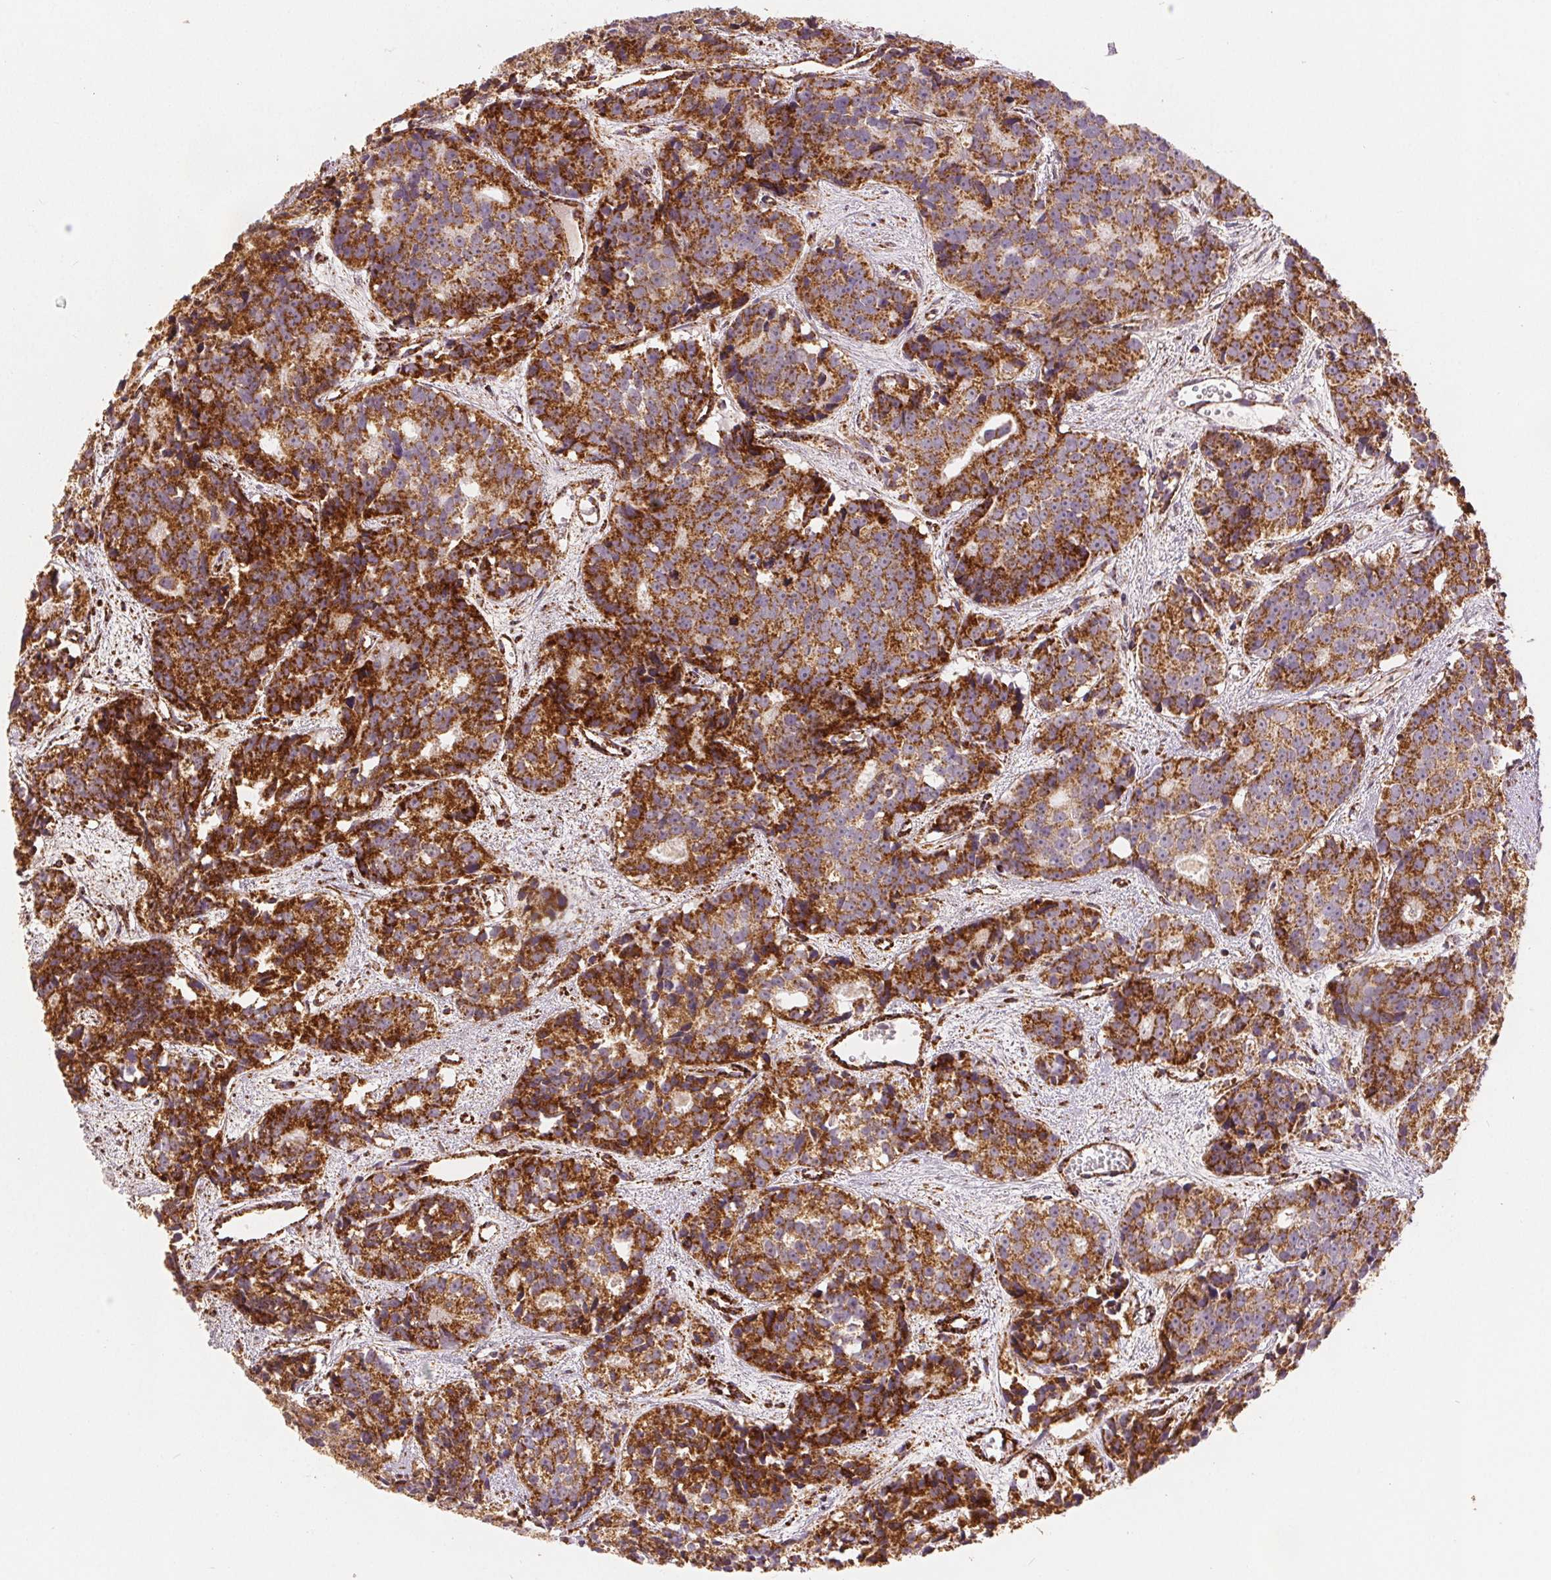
{"staining": {"intensity": "strong", "quantity": ">75%", "location": "cytoplasmic/membranous"}, "tissue": "prostate cancer", "cell_type": "Tumor cells", "image_type": "cancer", "snomed": [{"axis": "morphology", "description": "Adenocarcinoma, High grade"}, {"axis": "topography", "description": "Prostate"}], "caption": "Immunohistochemical staining of human prostate cancer (adenocarcinoma (high-grade)) shows high levels of strong cytoplasmic/membranous positivity in approximately >75% of tumor cells. The staining was performed using DAB to visualize the protein expression in brown, while the nuclei were stained in blue with hematoxylin (Magnification: 20x).", "gene": "SDHB", "patient": {"sex": "male", "age": 77}}